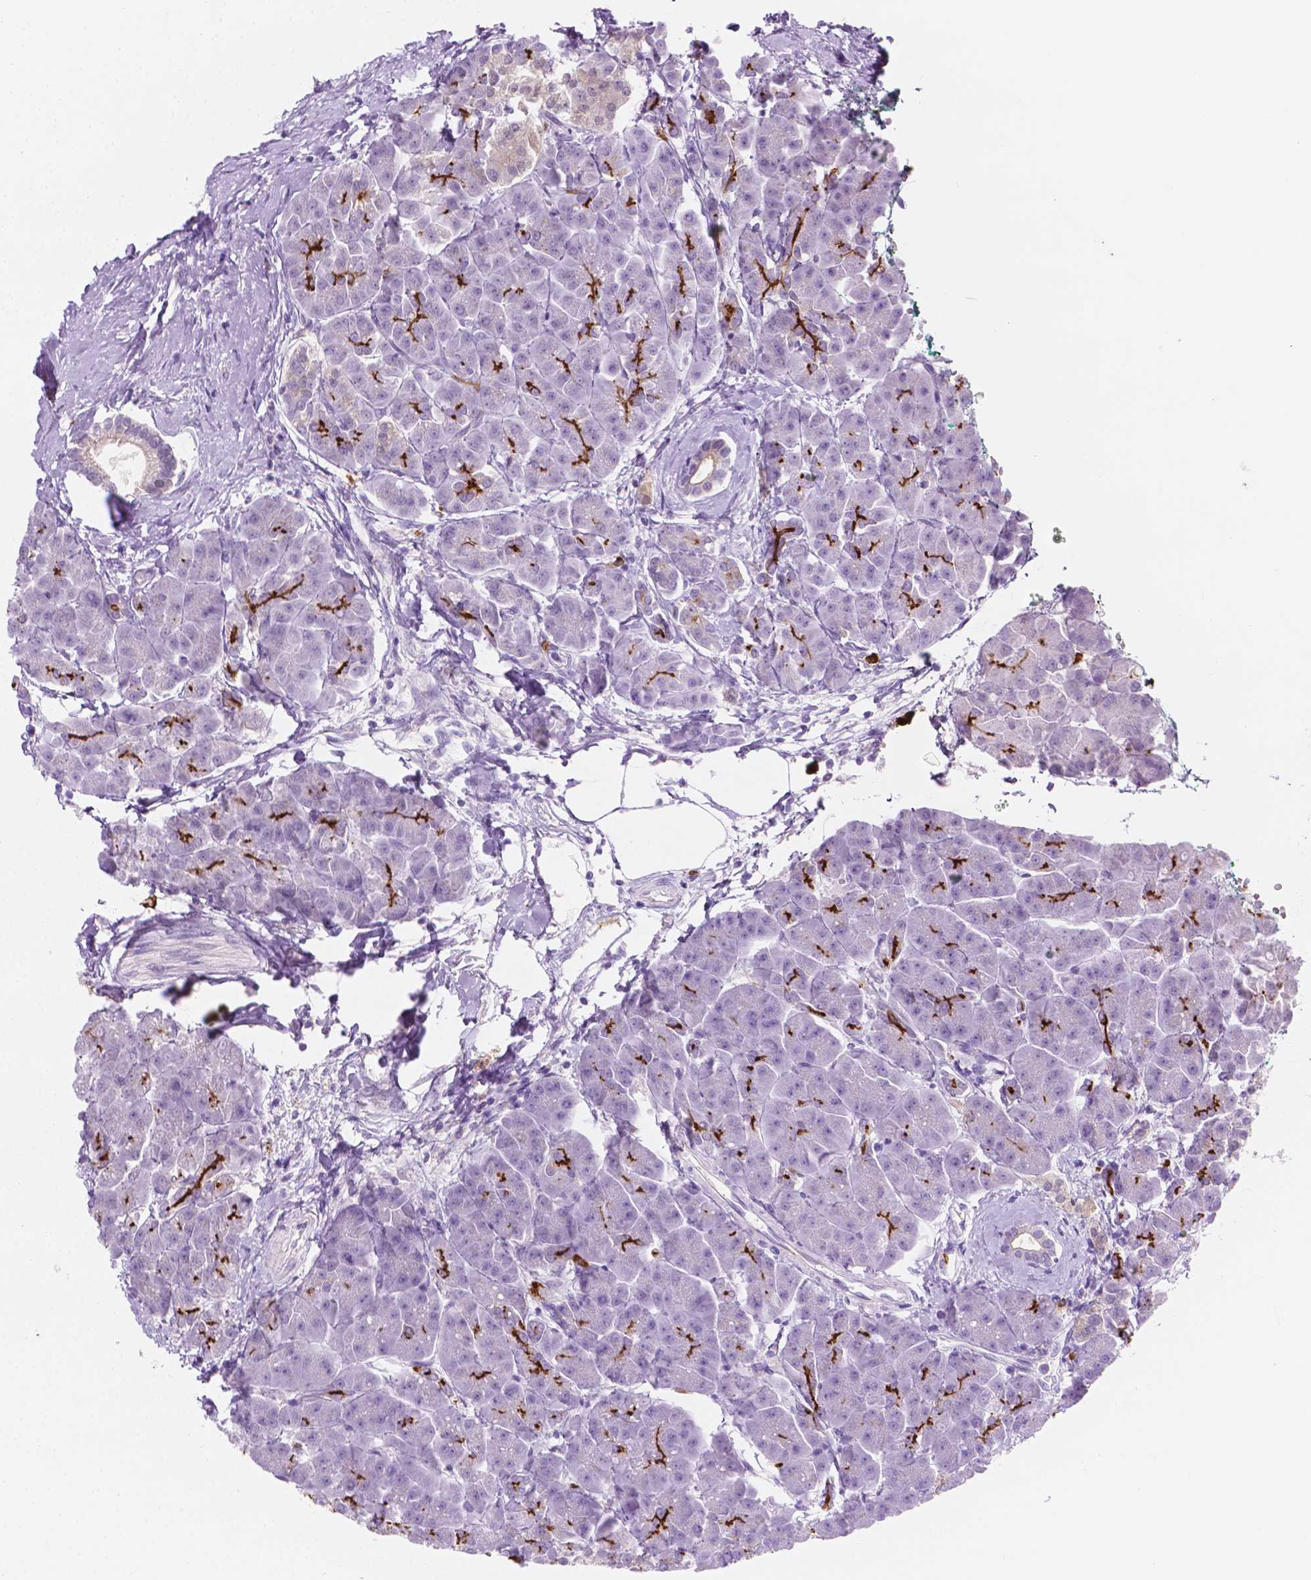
{"staining": {"intensity": "strong", "quantity": "<25%", "location": "cytoplasmic/membranous"}, "tissue": "pancreas", "cell_type": "Exocrine glandular cells", "image_type": "normal", "snomed": [{"axis": "morphology", "description": "Normal tissue, NOS"}, {"axis": "topography", "description": "Adipose tissue"}, {"axis": "topography", "description": "Pancreas"}, {"axis": "topography", "description": "Peripheral nerve tissue"}], "caption": "Immunohistochemistry of unremarkable pancreas displays medium levels of strong cytoplasmic/membranous staining in approximately <25% of exocrine glandular cells.", "gene": "EPPK1", "patient": {"sex": "female", "age": 58}}